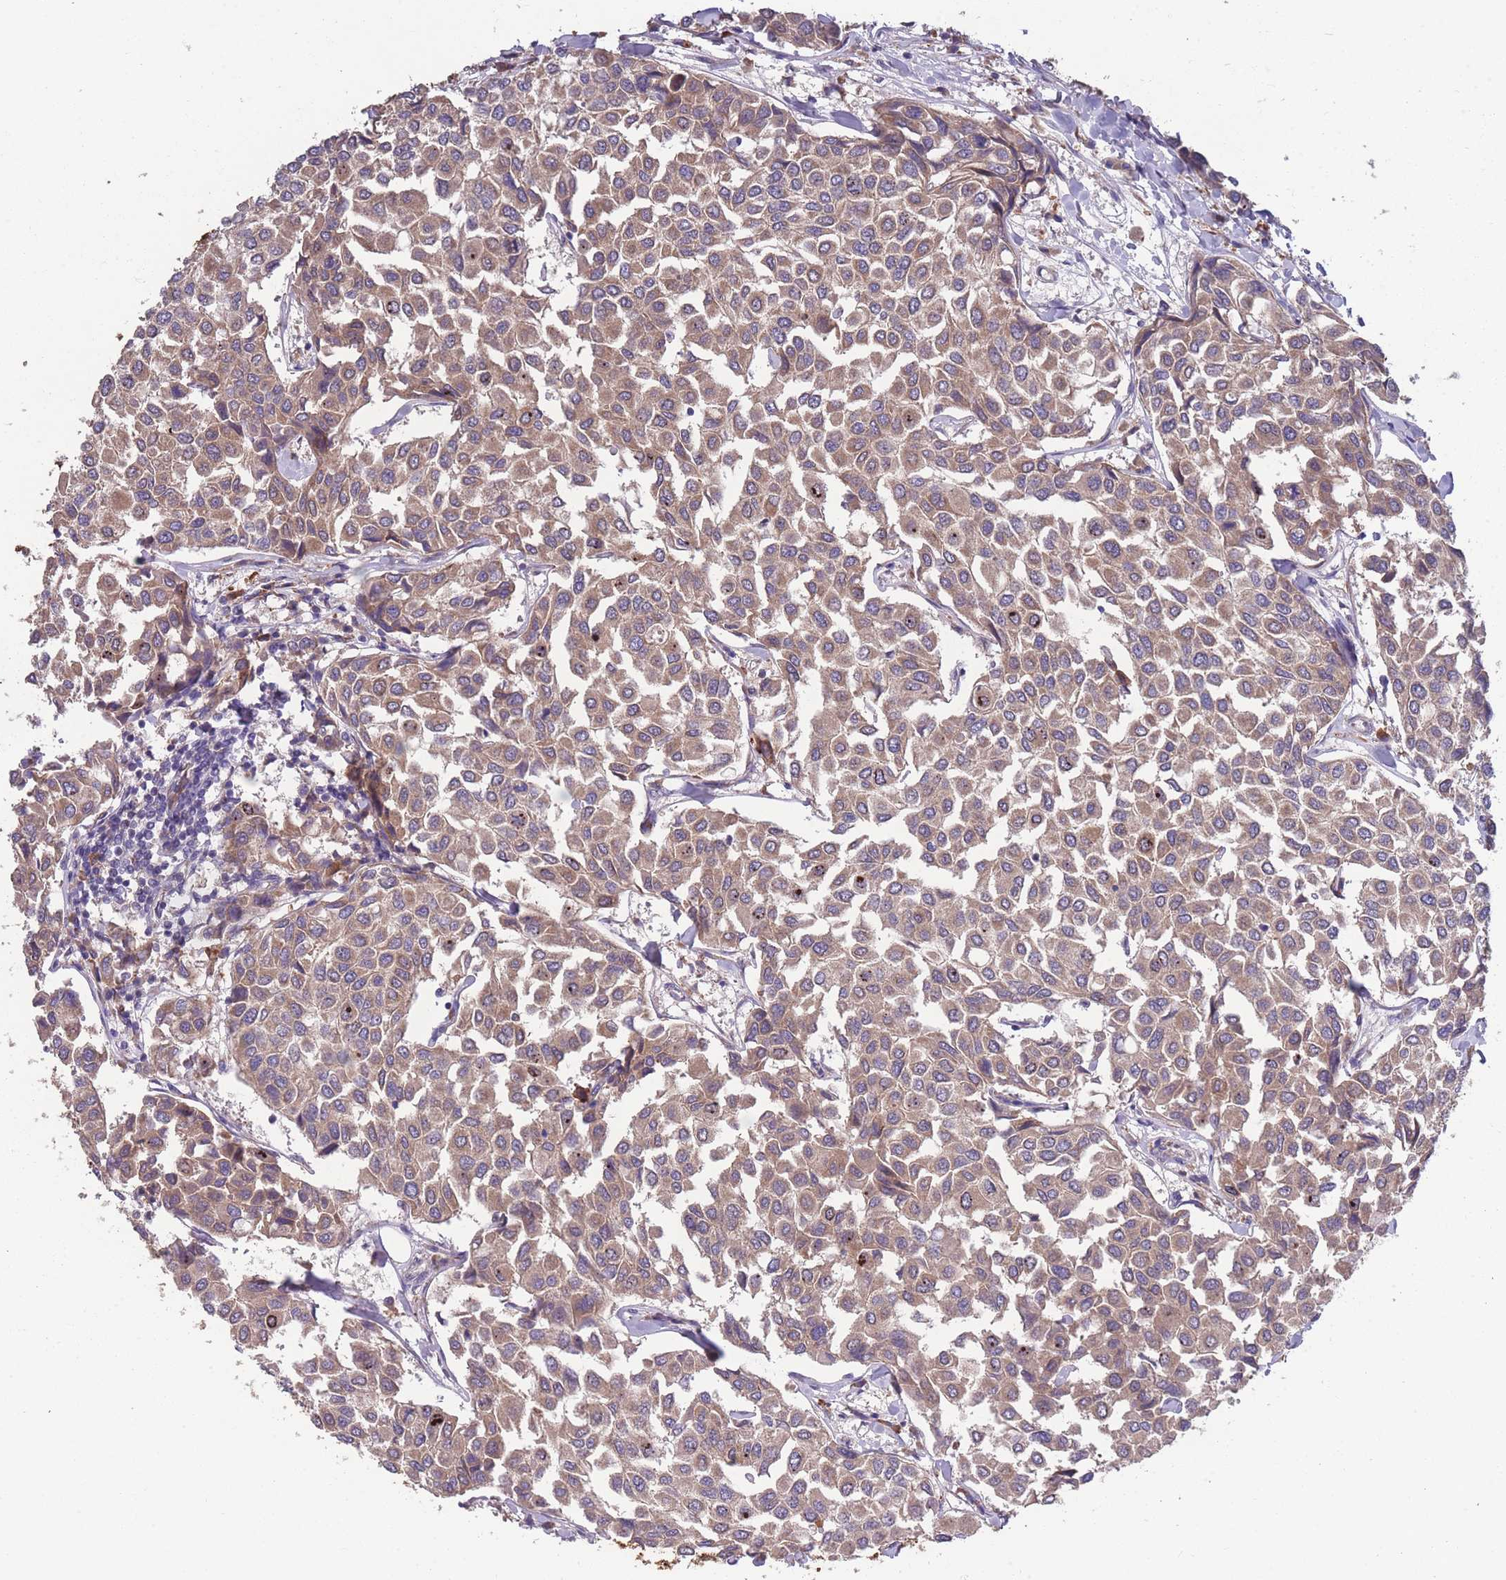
{"staining": {"intensity": "moderate", "quantity": ">75%", "location": "cytoplasmic/membranous"}, "tissue": "breast cancer", "cell_type": "Tumor cells", "image_type": "cancer", "snomed": [{"axis": "morphology", "description": "Duct carcinoma"}, {"axis": "topography", "description": "Breast"}], "caption": "A photomicrograph of infiltrating ductal carcinoma (breast) stained for a protein demonstrates moderate cytoplasmic/membranous brown staining in tumor cells.", "gene": "STIM2", "patient": {"sex": "female", "age": 55}}